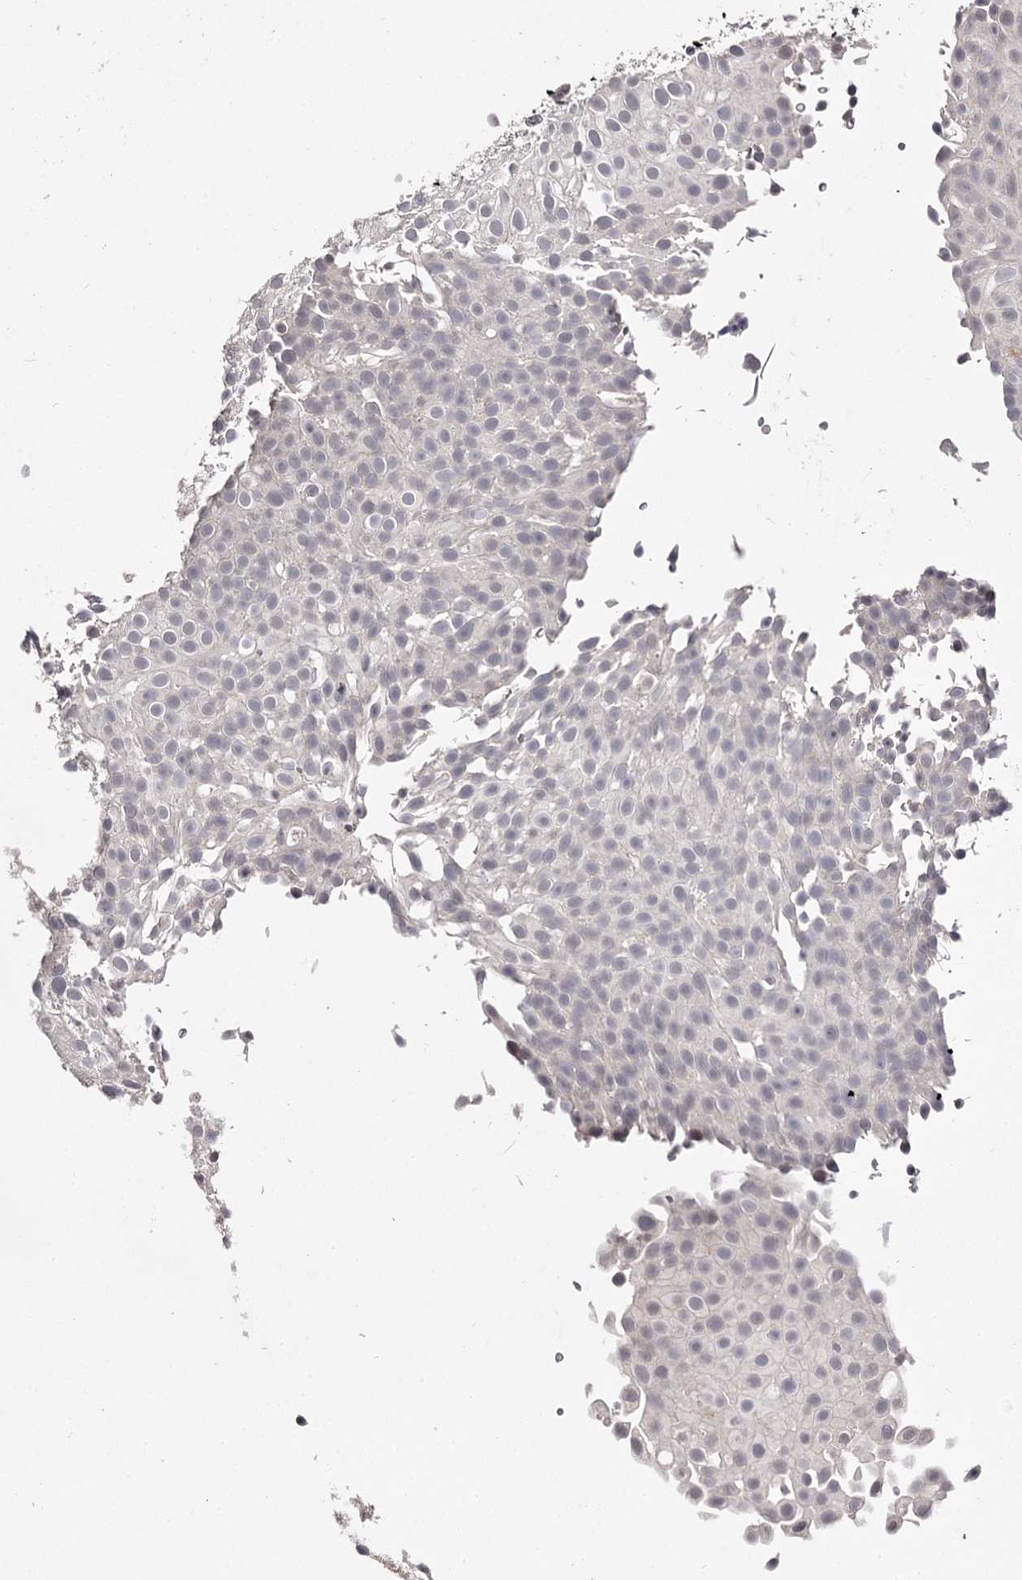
{"staining": {"intensity": "negative", "quantity": "none", "location": "none"}, "tissue": "urothelial cancer", "cell_type": "Tumor cells", "image_type": "cancer", "snomed": [{"axis": "morphology", "description": "Urothelial carcinoma, Low grade"}, {"axis": "topography", "description": "Urinary bladder"}], "caption": "Micrograph shows no significant protein expression in tumor cells of urothelial cancer.", "gene": "SLC32A1", "patient": {"sex": "male", "age": 78}}